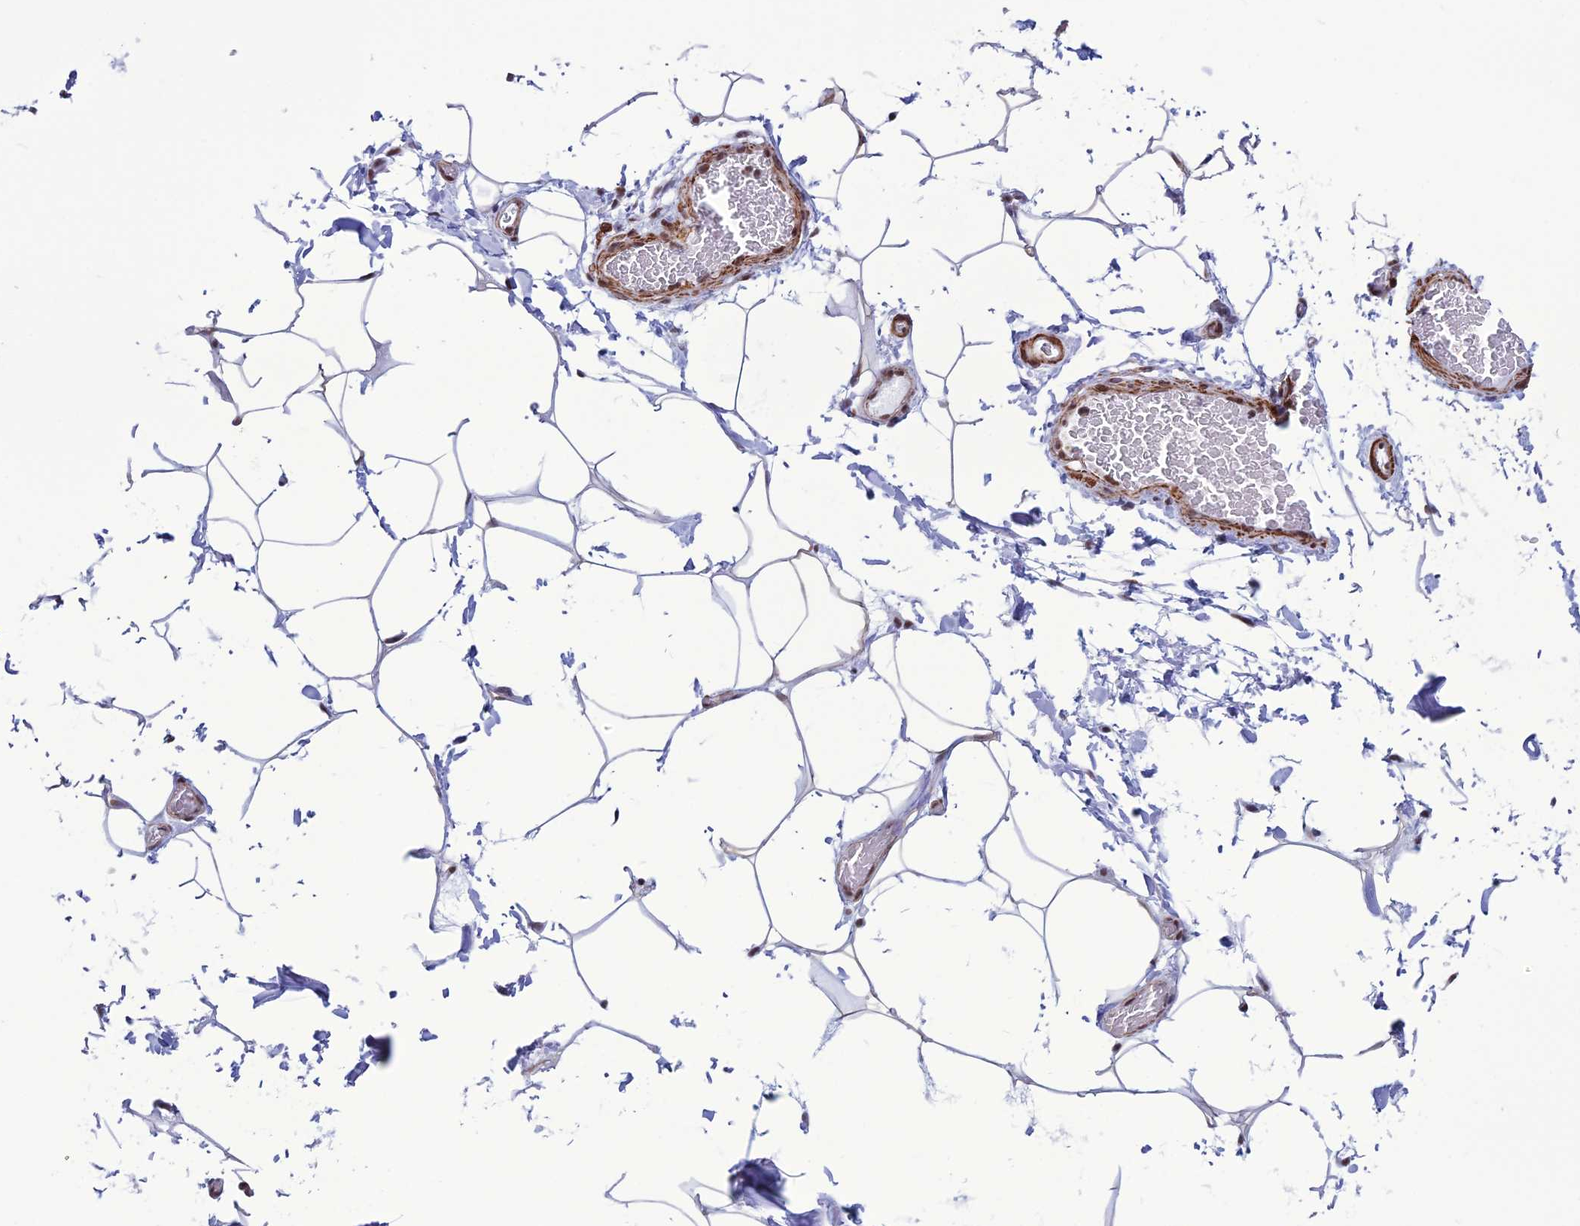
{"staining": {"intensity": "moderate", "quantity": ">75%", "location": "nuclear"}, "tissue": "adipose tissue", "cell_type": "Adipocytes", "image_type": "normal", "snomed": [{"axis": "morphology", "description": "Normal tissue, NOS"}, {"axis": "topography", "description": "Soft tissue"}, {"axis": "topography", "description": "Adipose tissue"}, {"axis": "topography", "description": "Vascular tissue"}, {"axis": "topography", "description": "Peripheral nerve tissue"}], "caption": "Adipose tissue stained with DAB IHC exhibits medium levels of moderate nuclear staining in about >75% of adipocytes. (Stains: DAB (3,3'-diaminobenzidine) in brown, nuclei in blue, Microscopy: brightfield microscopy at high magnification).", "gene": "U2AF1", "patient": {"sex": "male", "age": 46}}